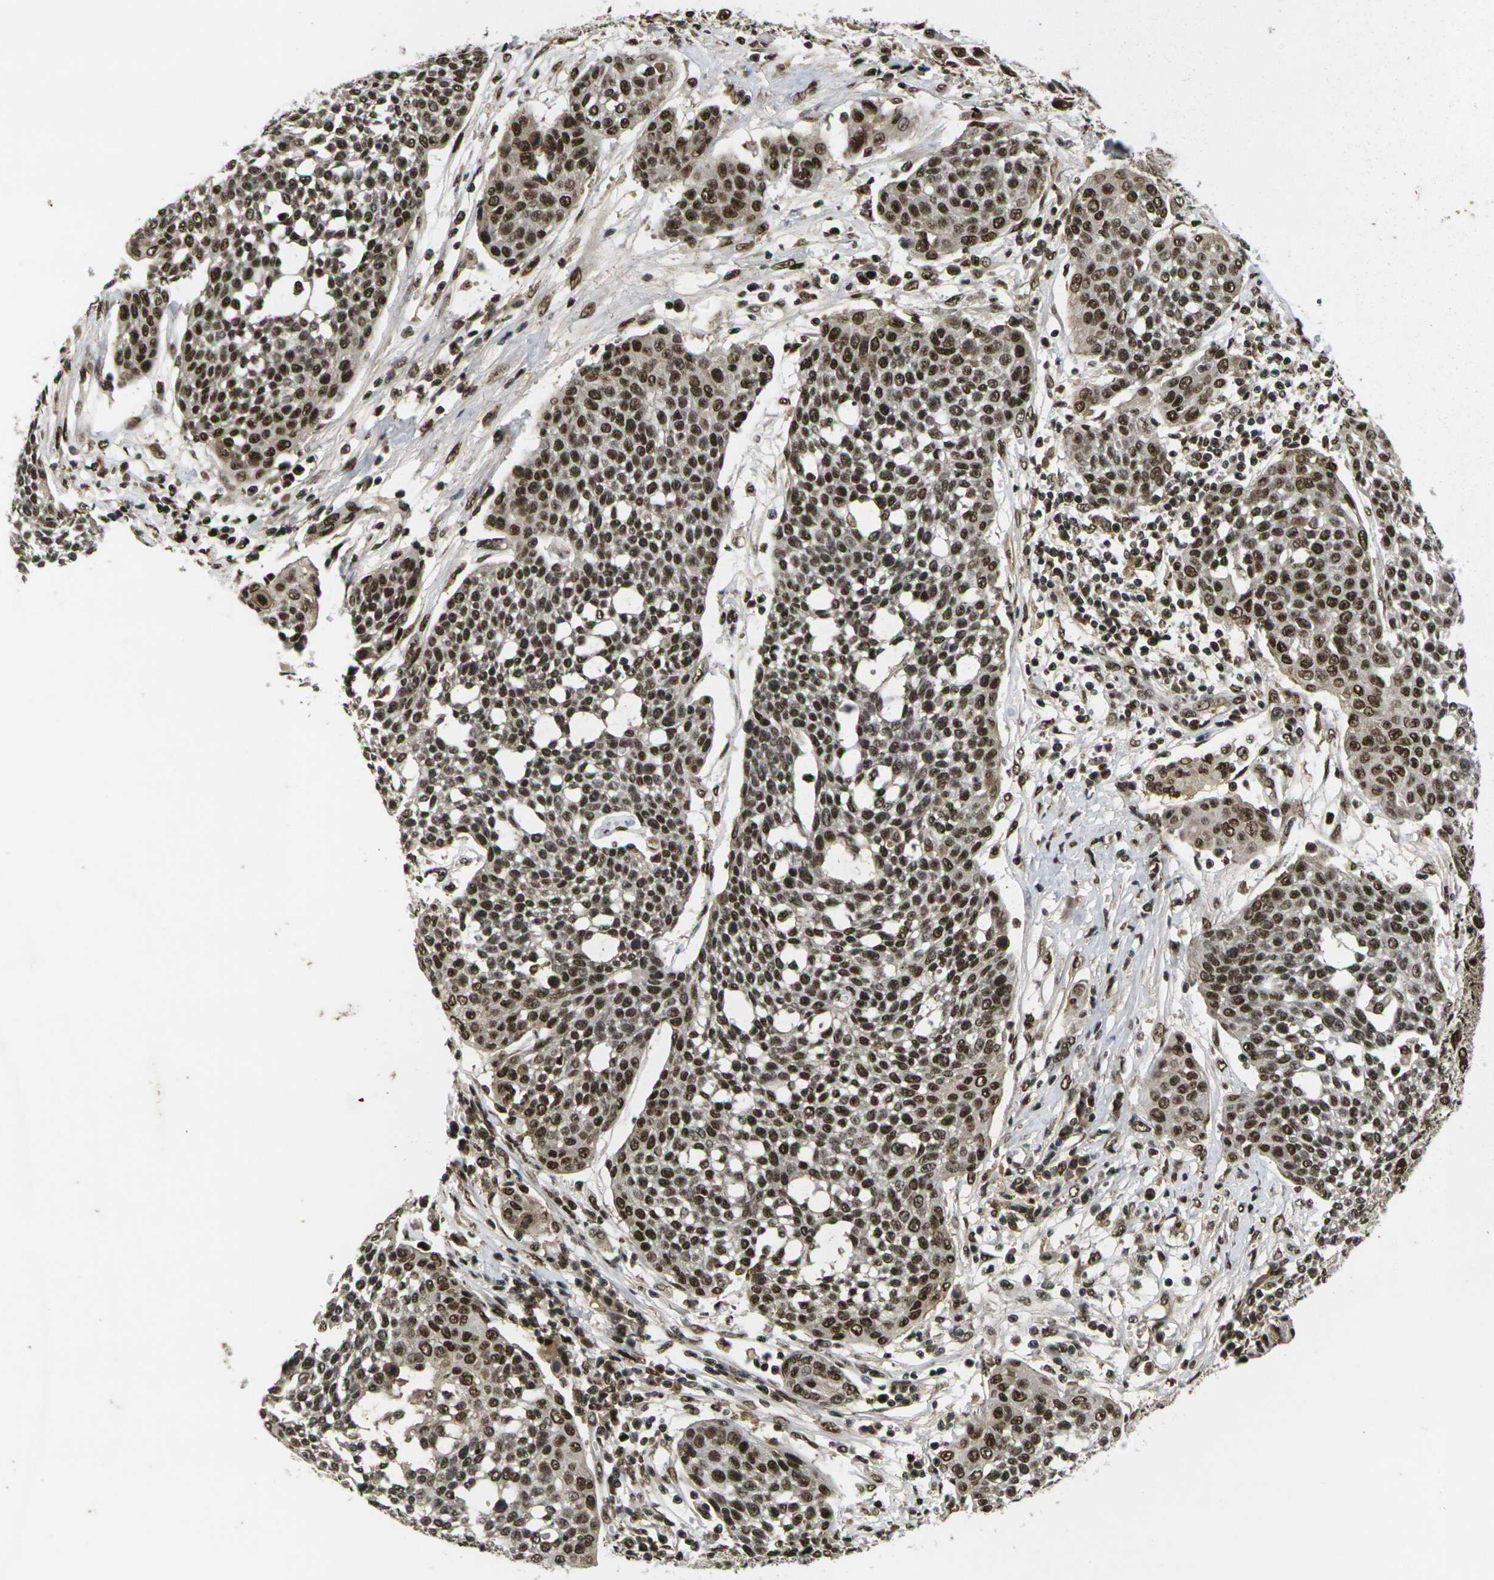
{"staining": {"intensity": "strong", "quantity": ">75%", "location": "nuclear"}, "tissue": "cervical cancer", "cell_type": "Tumor cells", "image_type": "cancer", "snomed": [{"axis": "morphology", "description": "Squamous cell carcinoma, NOS"}, {"axis": "topography", "description": "Cervix"}], "caption": "Cervical cancer stained with a protein marker demonstrates strong staining in tumor cells.", "gene": "GTF2E1", "patient": {"sex": "female", "age": 34}}